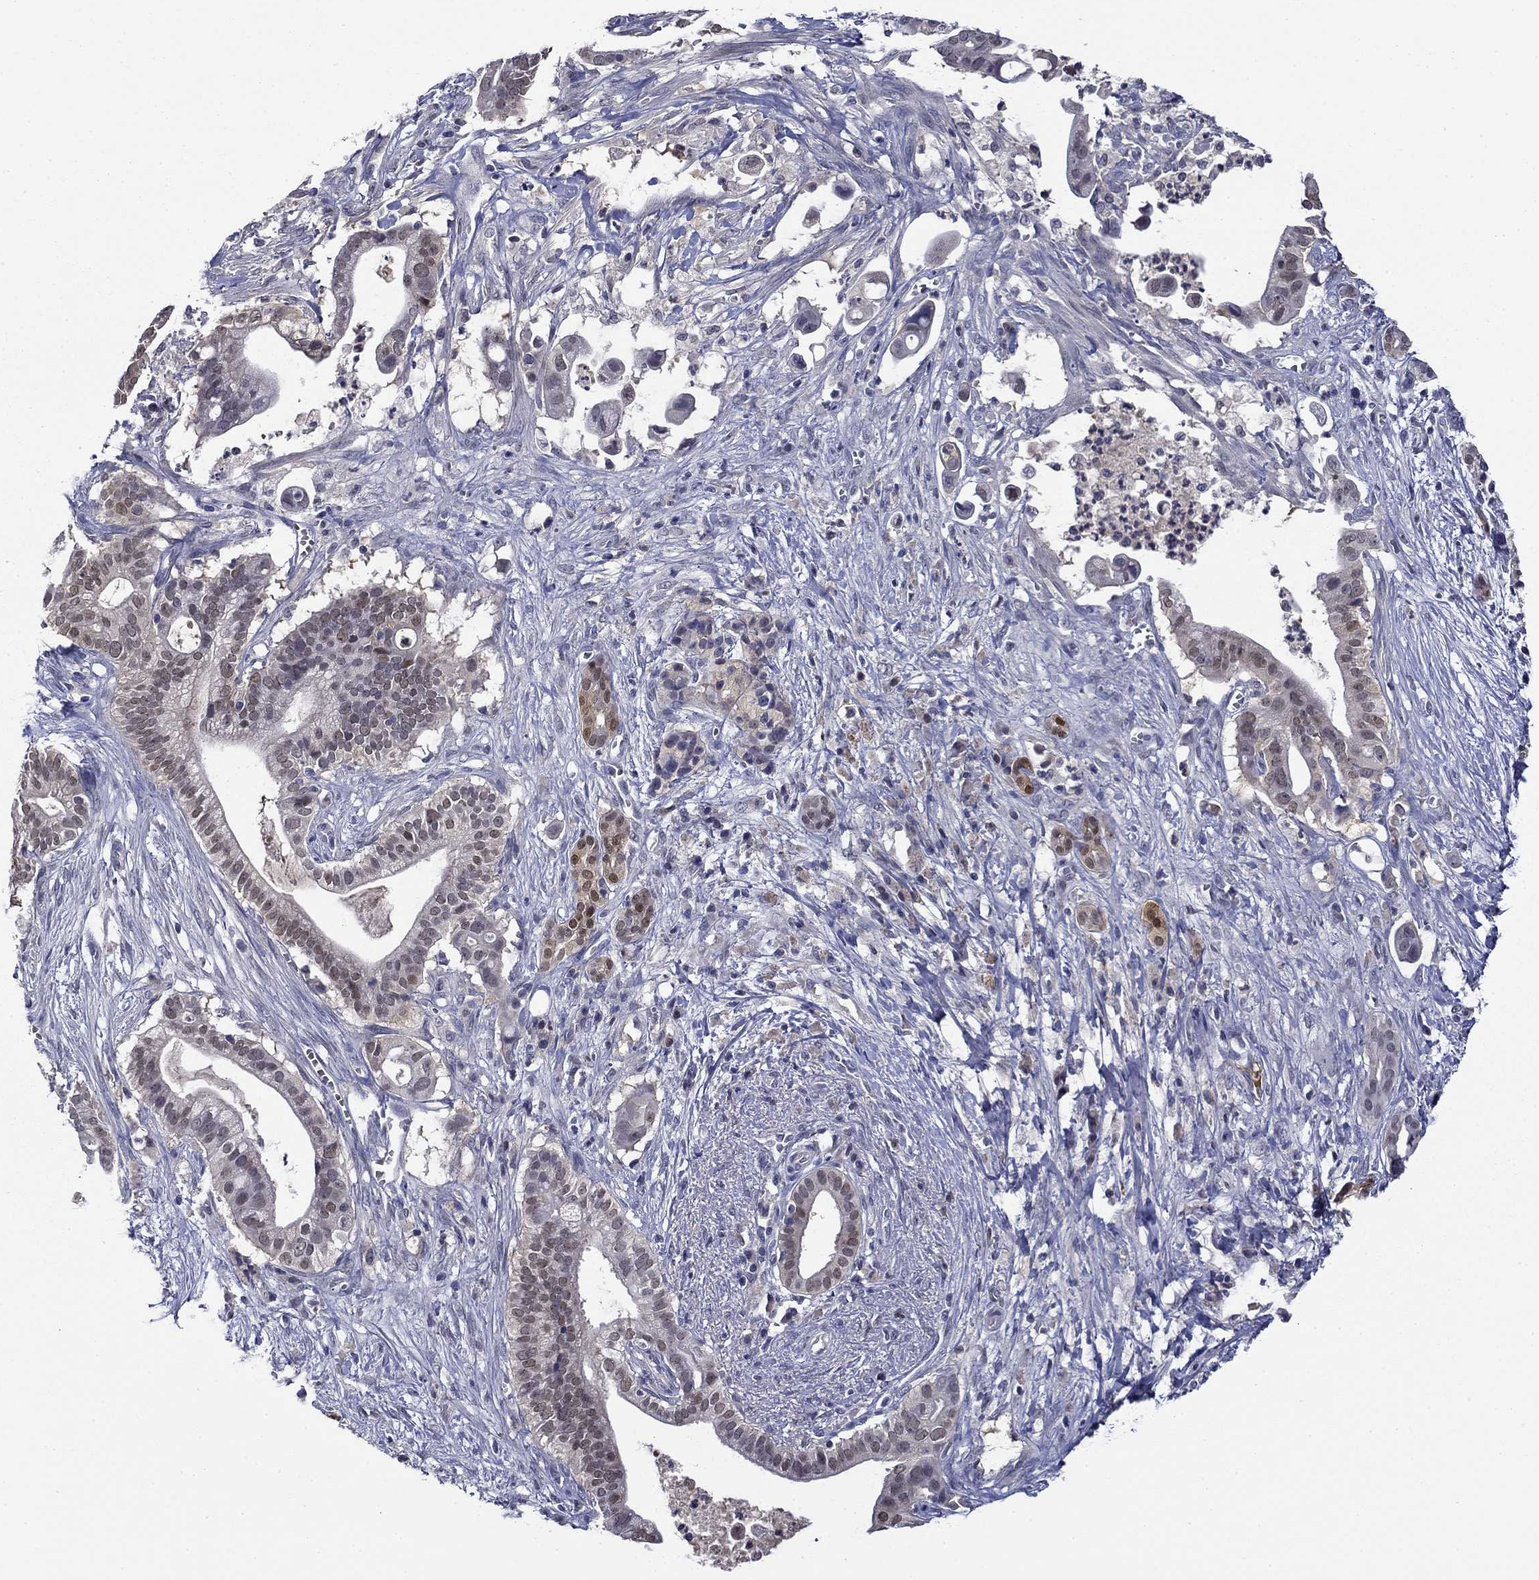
{"staining": {"intensity": "negative", "quantity": "none", "location": "none"}, "tissue": "pancreatic cancer", "cell_type": "Tumor cells", "image_type": "cancer", "snomed": [{"axis": "morphology", "description": "Adenocarcinoma, NOS"}, {"axis": "topography", "description": "Pancreas"}], "caption": "Immunohistochemical staining of pancreatic cancer exhibits no significant positivity in tumor cells.", "gene": "DDTL", "patient": {"sex": "male", "age": 61}}